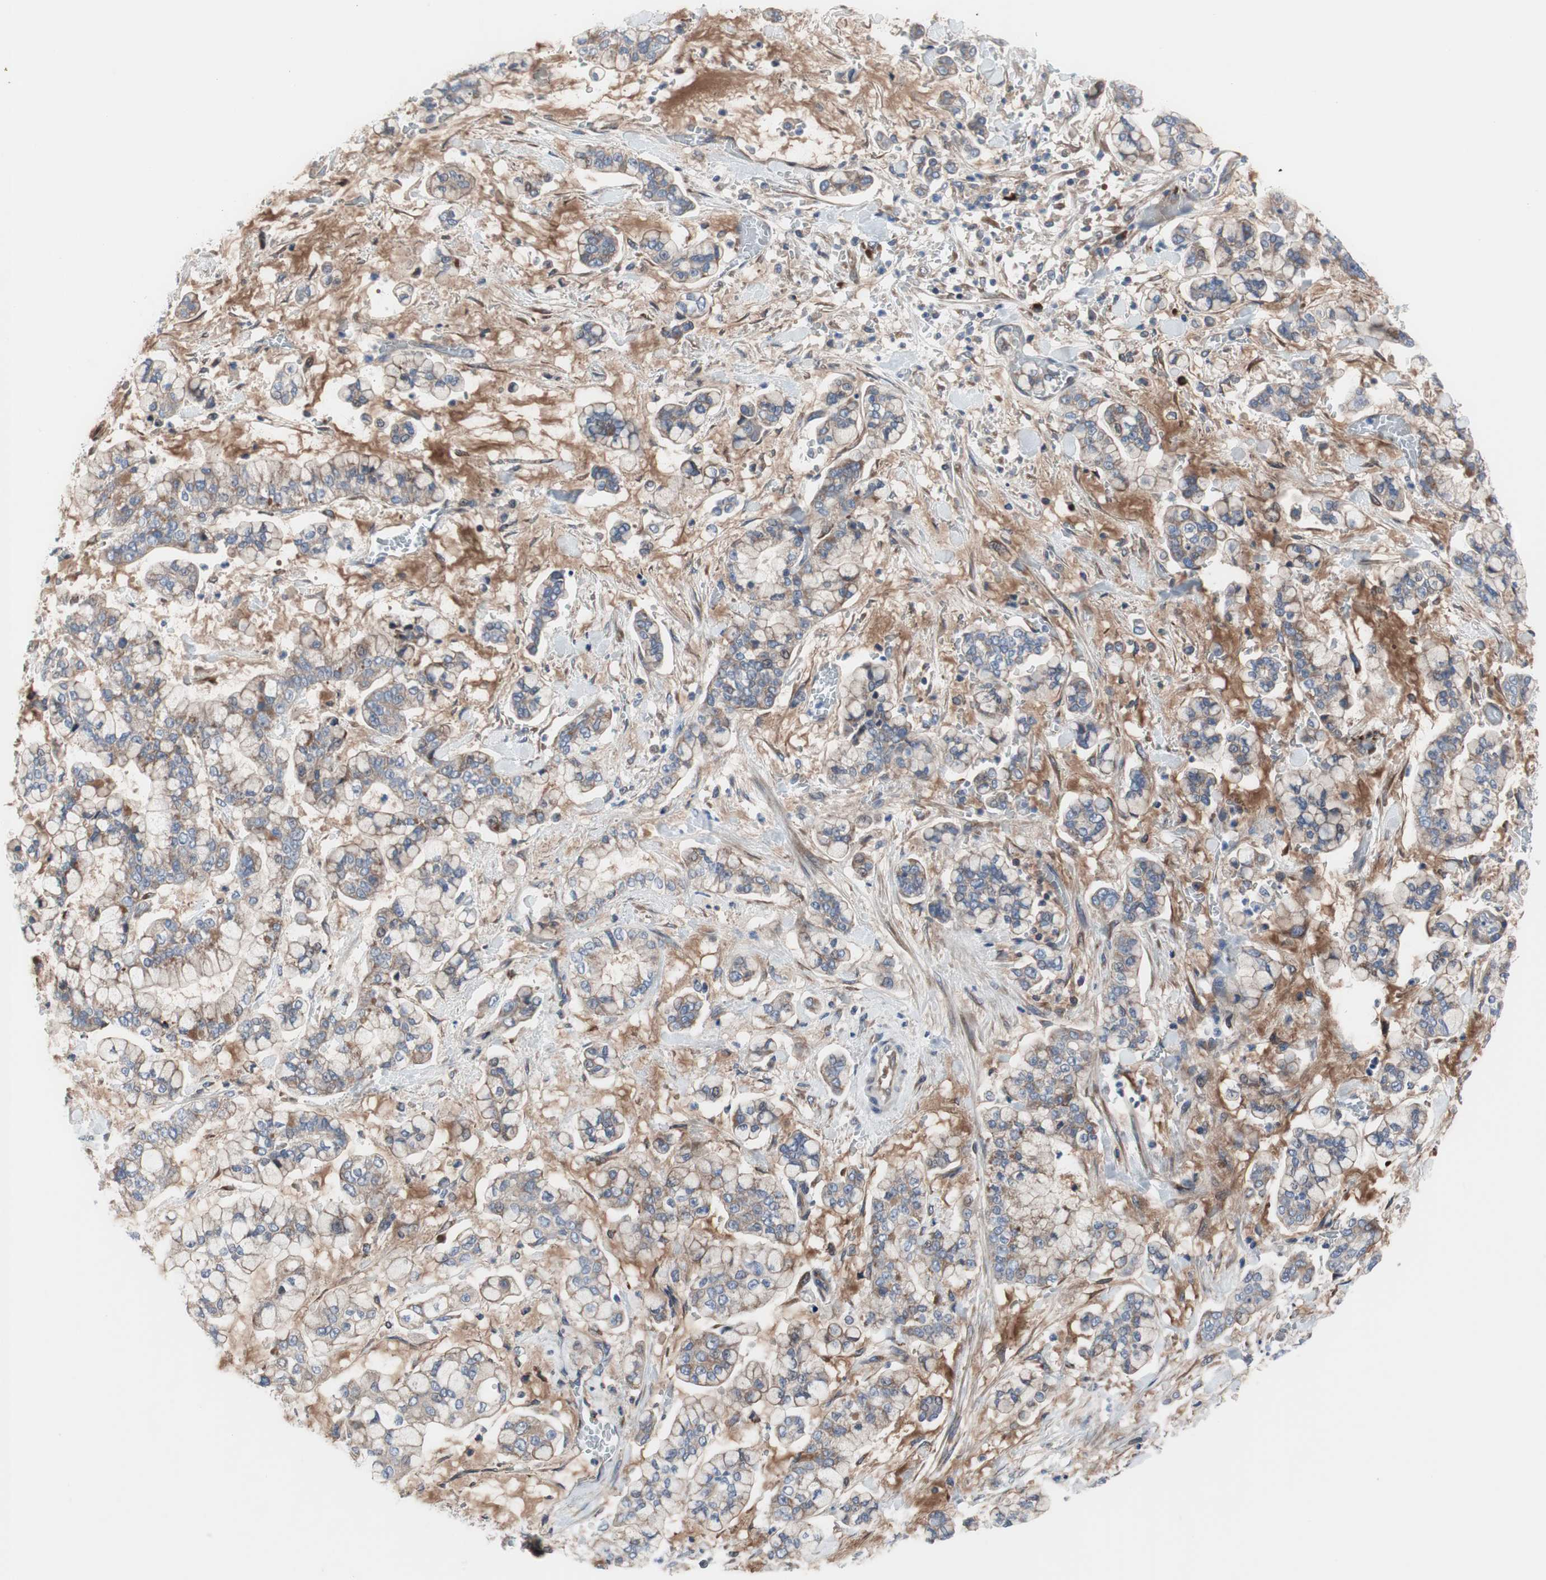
{"staining": {"intensity": "weak", "quantity": ">75%", "location": "cytoplasmic/membranous"}, "tissue": "stomach cancer", "cell_type": "Tumor cells", "image_type": "cancer", "snomed": [{"axis": "morphology", "description": "Normal tissue, NOS"}, {"axis": "morphology", "description": "Adenocarcinoma, NOS"}, {"axis": "topography", "description": "Stomach, upper"}, {"axis": "topography", "description": "Stomach"}], "caption": "A high-resolution photomicrograph shows immunohistochemistry (IHC) staining of stomach cancer (adenocarcinoma), which demonstrates weak cytoplasmic/membranous staining in approximately >75% of tumor cells.", "gene": "KANSL1", "patient": {"sex": "male", "age": 76}}